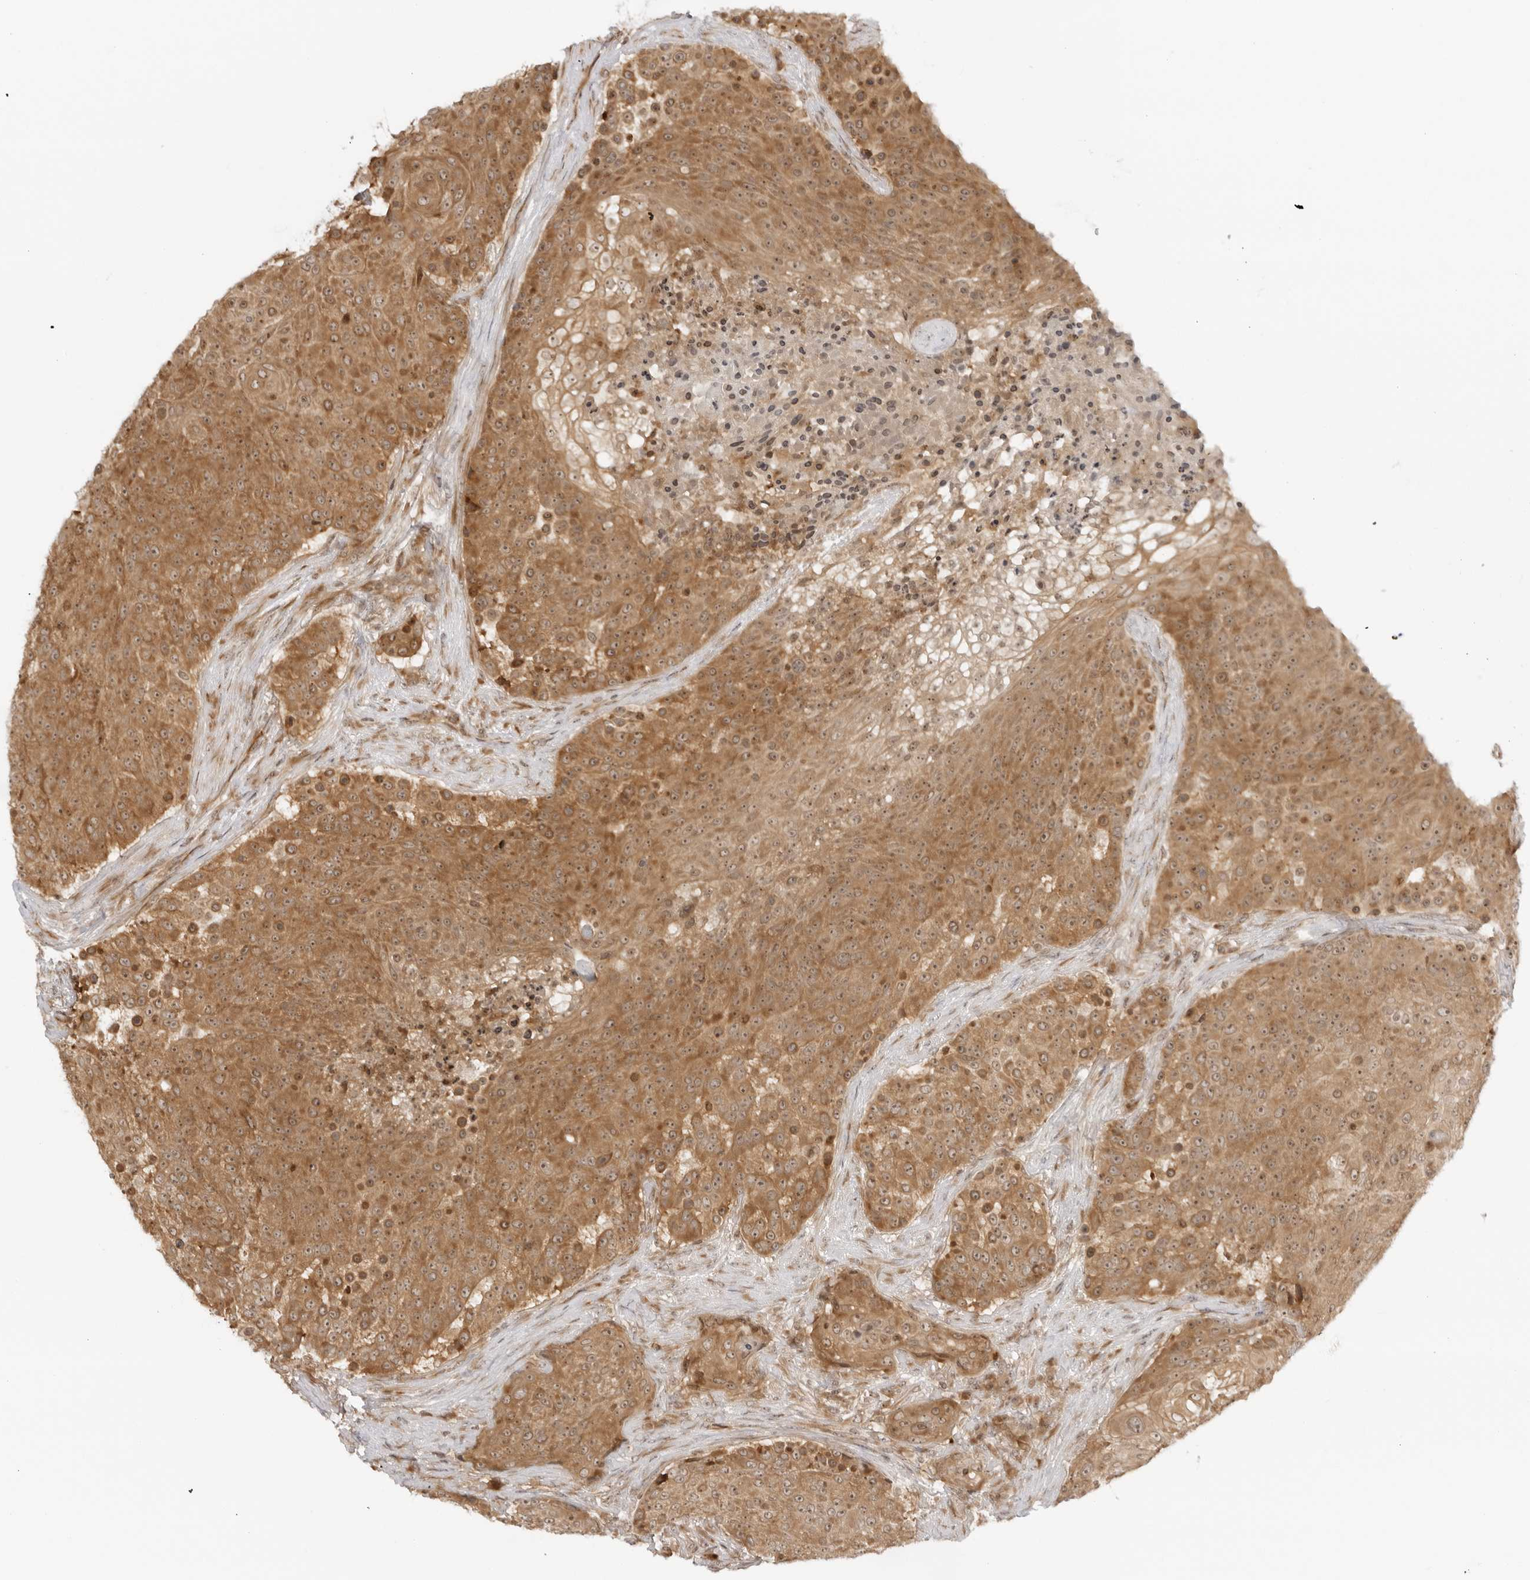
{"staining": {"intensity": "moderate", "quantity": ">75%", "location": "cytoplasmic/membranous"}, "tissue": "urothelial cancer", "cell_type": "Tumor cells", "image_type": "cancer", "snomed": [{"axis": "morphology", "description": "Urothelial carcinoma, High grade"}, {"axis": "topography", "description": "Urinary bladder"}], "caption": "Urothelial cancer was stained to show a protein in brown. There is medium levels of moderate cytoplasmic/membranous staining in about >75% of tumor cells. (DAB (3,3'-diaminobenzidine) IHC with brightfield microscopy, high magnification).", "gene": "PRRC2C", "patient": {"sex": "female", "age": 63}}